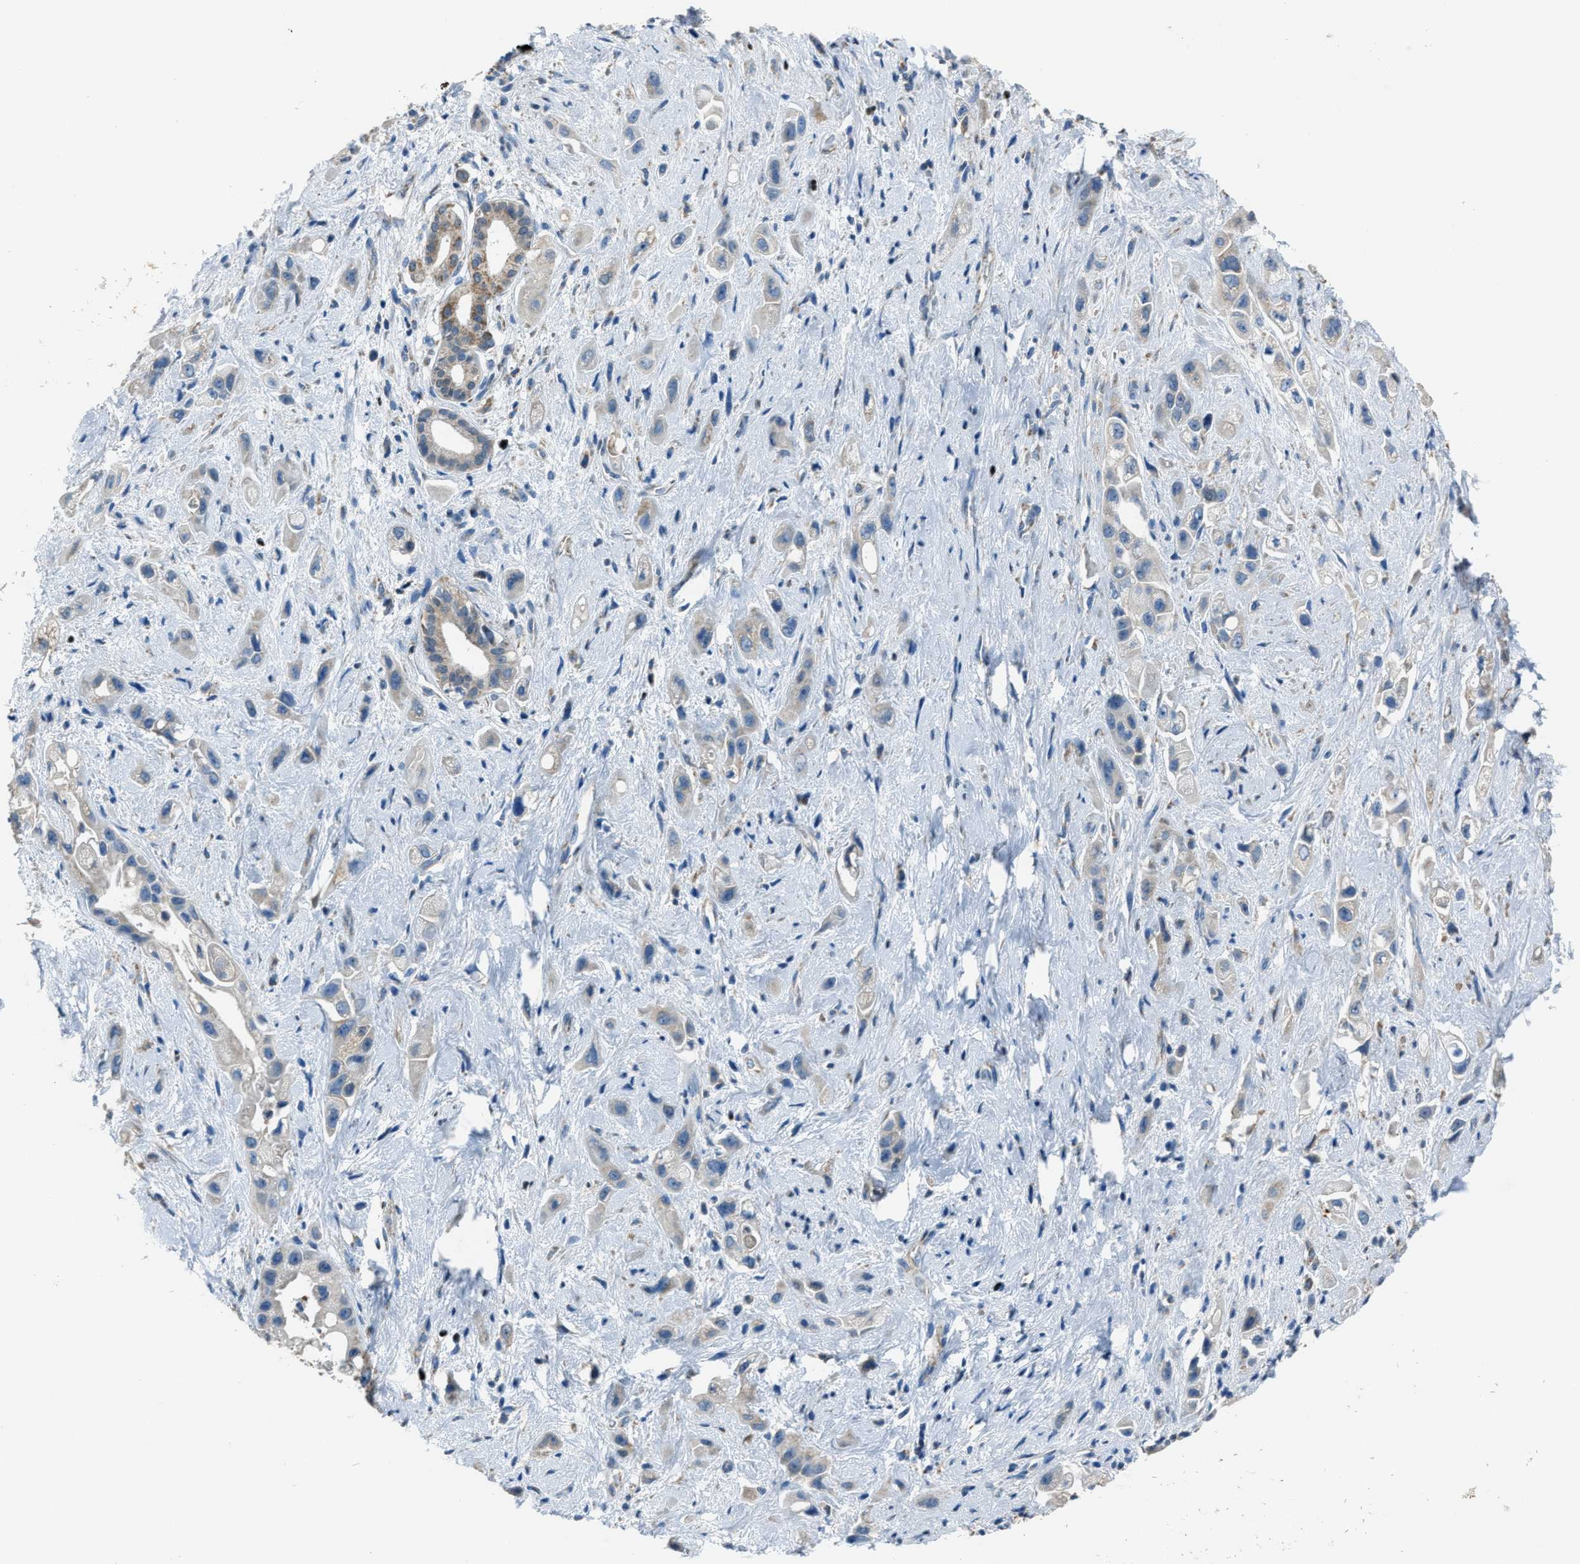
{"staining": {"intensity": "weak", "quantity": "<25%", "location": "cytoplasmic/membranous"}, "tissue": "pancreatic cancer", "cell_type": "Tumor cells", "image_type": "cancer", "snomed": [{"axis": "morphology", "description": "Adenocarcinoma, NOS"}, {"axis": "topography", "description": "Pancreas"}], "caption": "High magnification brightfield microscopy of pancreatic cancer stained with DAB (brown) and counterstained with hematoxylin (blue): tumor cells show no significant staining.", "gene": "SLC25A11", "patient": {"sex": "female", "age": 66}}